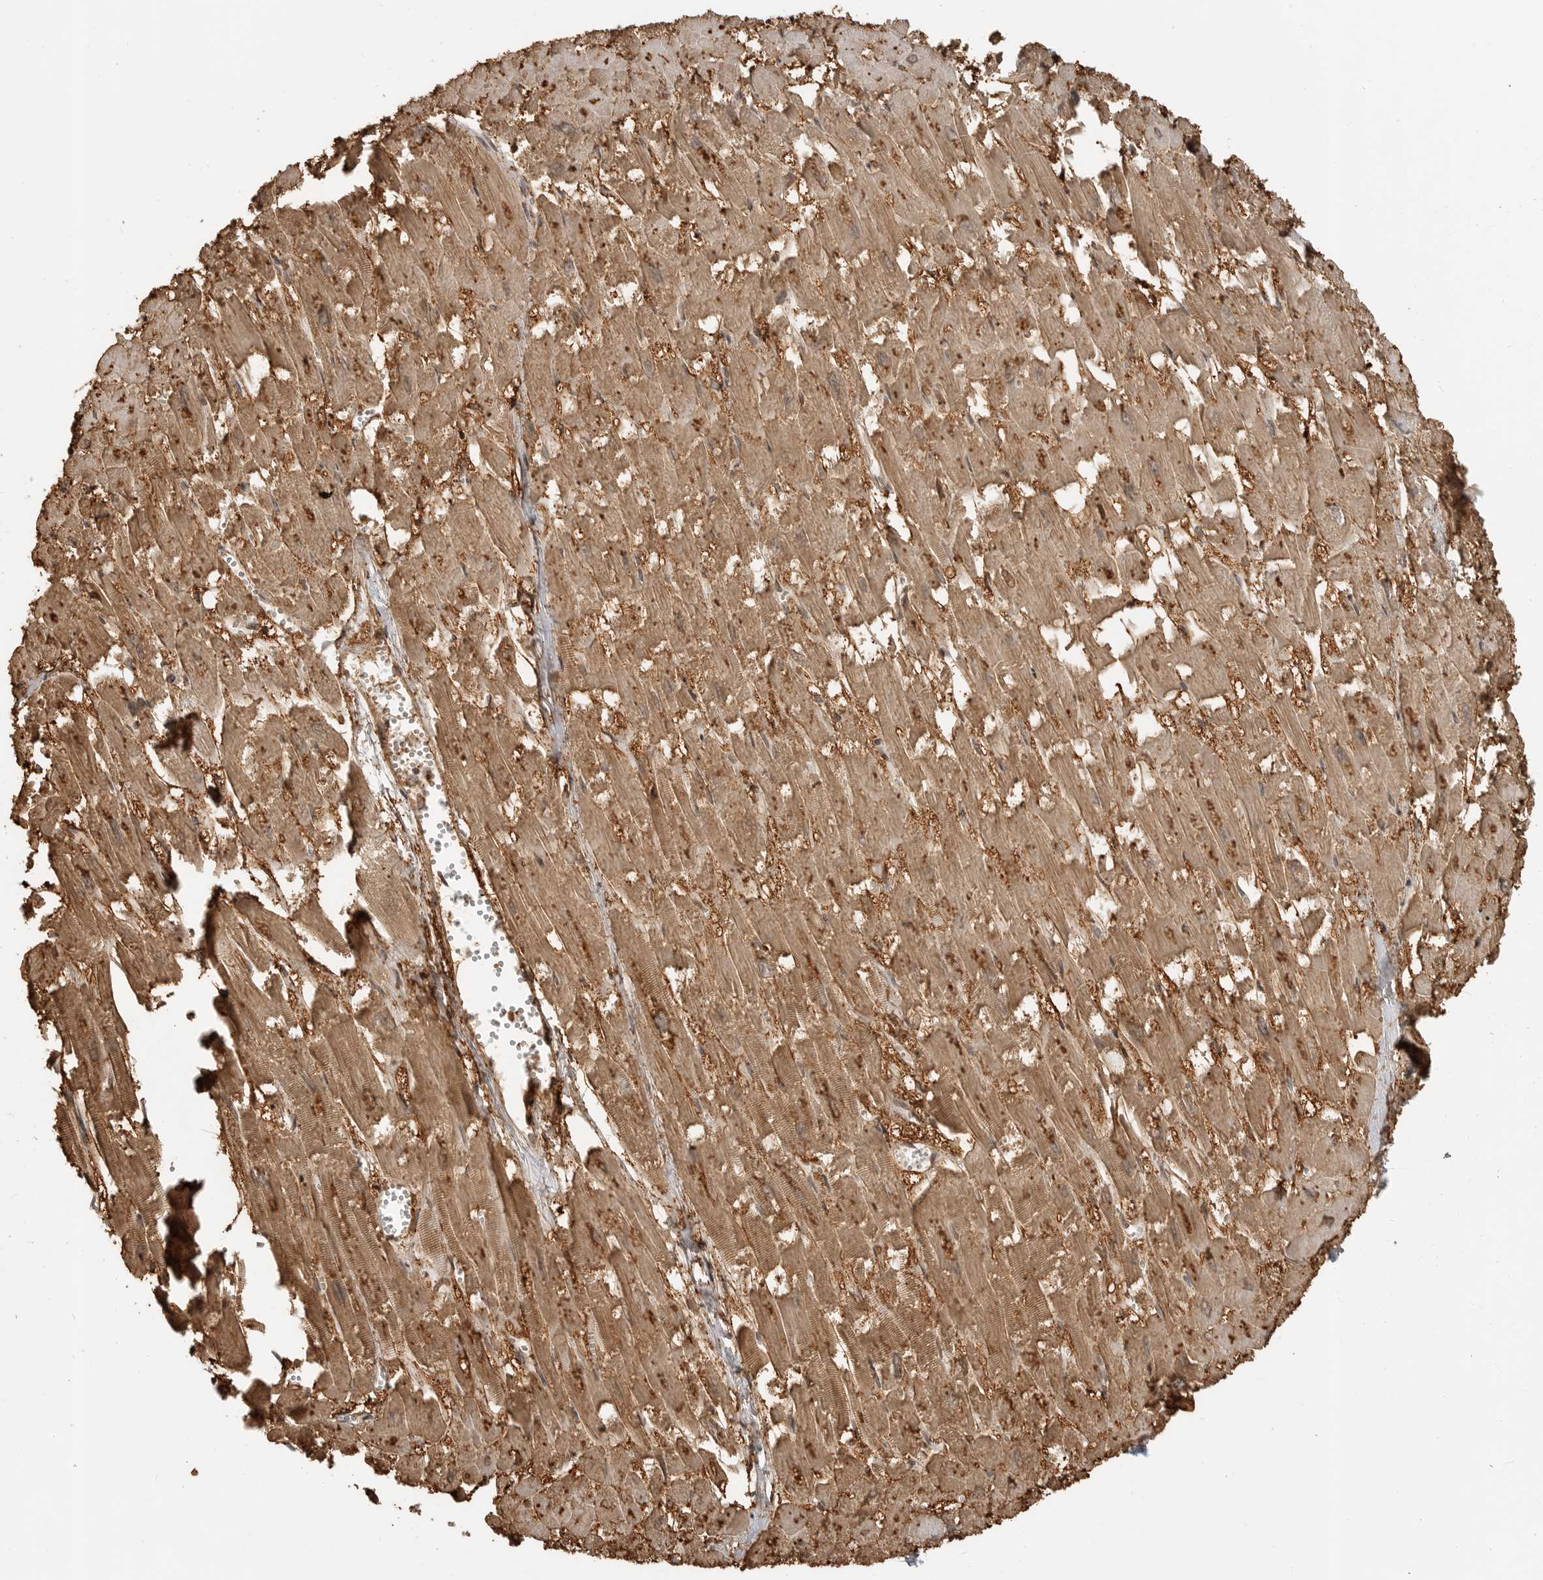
{"staining": {"intensity": "moderate", "quantity": ">75%", "location": "cytoplasmic/membranous,nuclear"}, "tissue": "heart muscle", "cell_type": "Cardiomyocytes", "image_type": "normal", "snomed": [{"axis": "morphology", "description": "Normal tissue, NOS"}, {"axis": "topography", "description": "Heart"}], "caption": "Immunohistochemistry micrograph of benign heart muscle: human heart muscle stained using IHC shows medium levels of moderate protein expression localized specifically in the cytoplasmic/membranous,nuclear of cardiomyocytes, appearing as a cytoplasmic/membranous,nuclear brown color.", "gene": "BMP2K", "patient": {"sex": "male", "age": 54}}